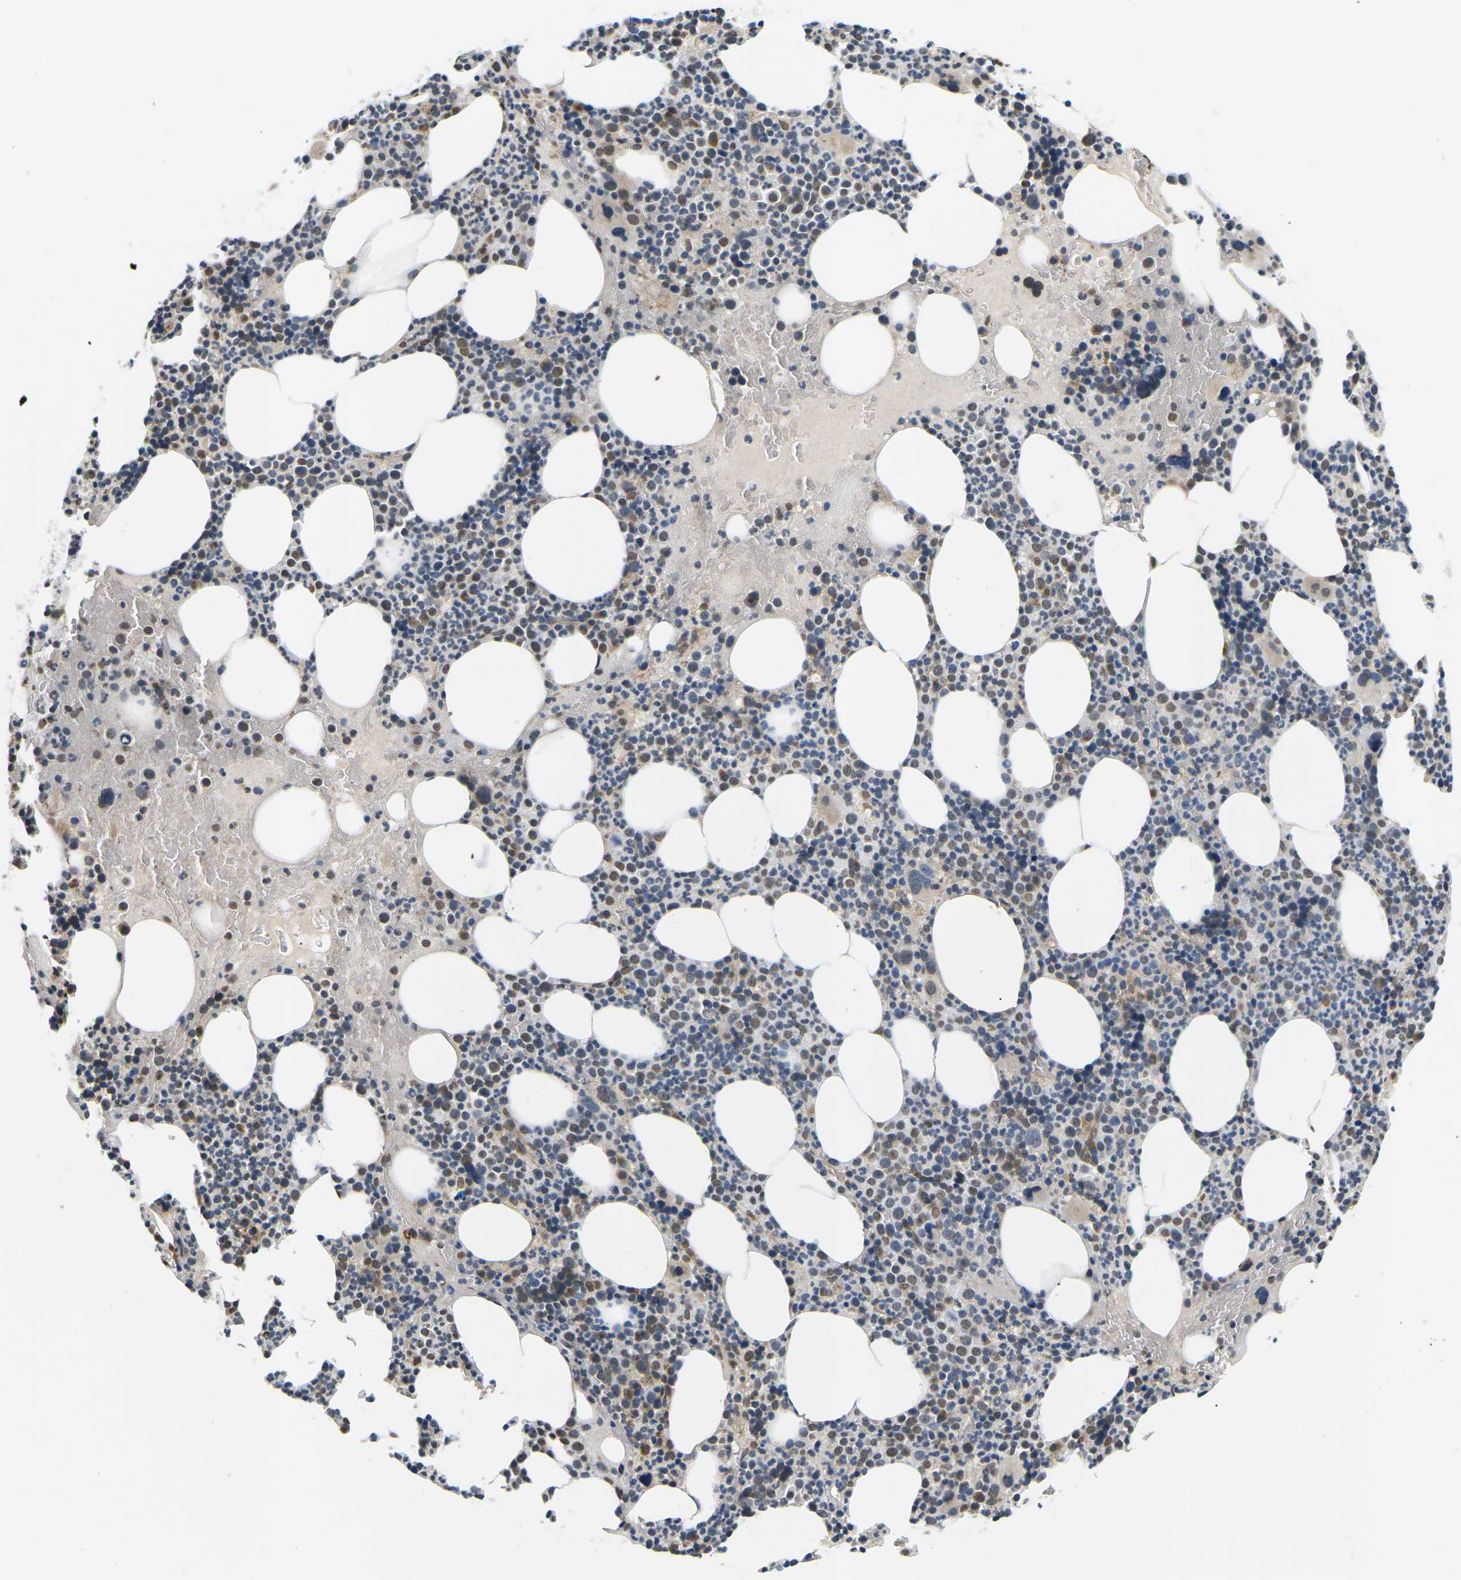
{"staining": {"intensity": "weak", "quantity": "25%-75%", "location": "cytoplasmic/membranous,nuclear"}, "tissue": "bone marrow", "cell_type": "Hematopoietic cells", "image_type": "normal", "snomed": [{"axis": "morphology", "description": "Normal tissue, NOS"}, {"axis": "morphology", "description": "Inflammation, NOS"}, {"axis": "topography", "description": "Bone marrow"}], "caption": "High-power microscopy captured an immunohistochemistry (IHC) histopathology image of unremarkable bone marrow, revealing weak cytoplasmic/membranous,nuclear expression in approximately 25%-75% of hematopoietic cells.", "gene": "ERBB4", "patient": {"sex": "male", "age": 73}}